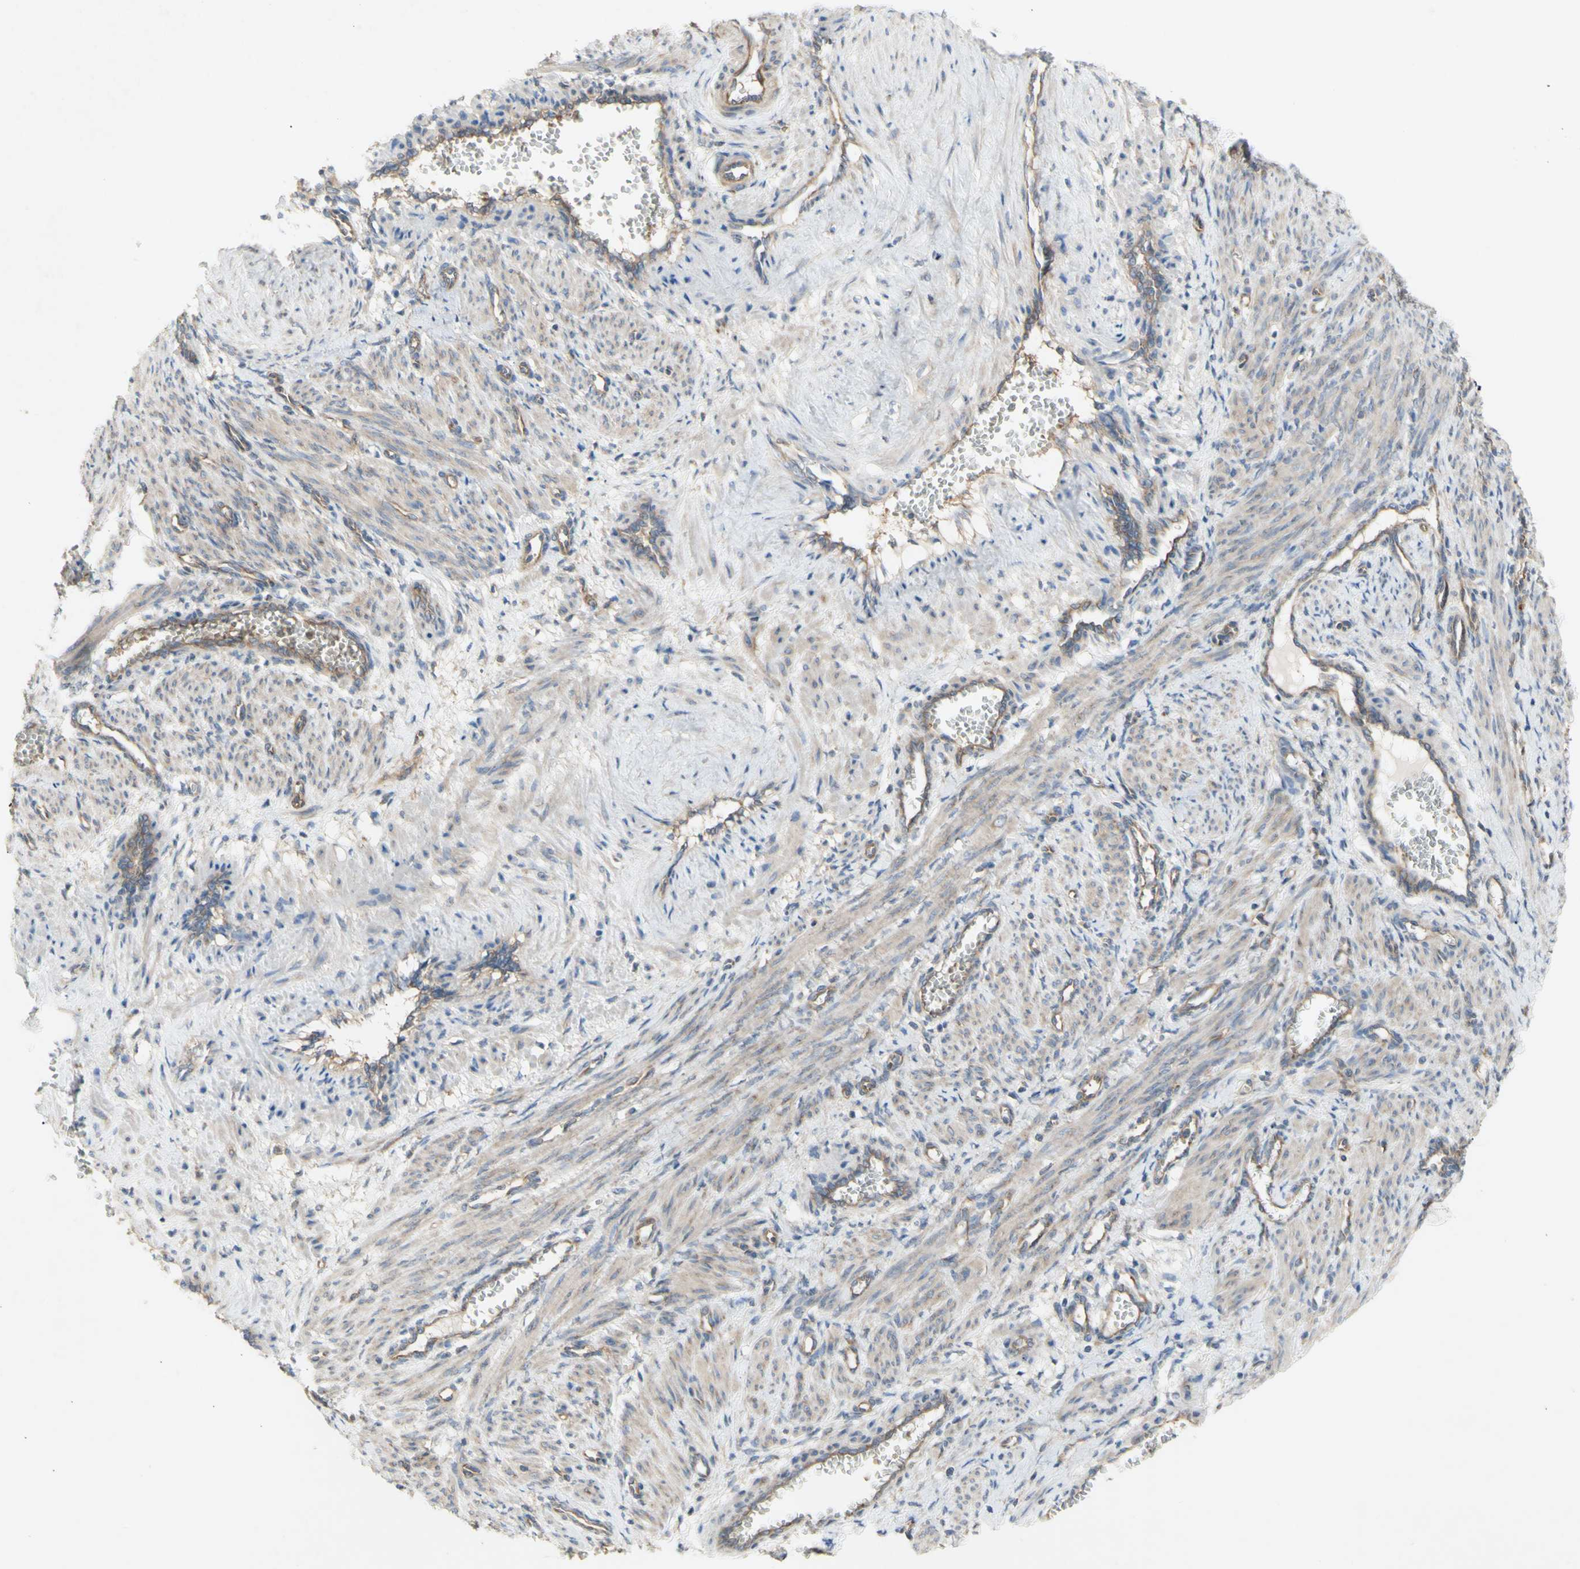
{"staining": {"intensity": "weak", "quantity": "25%-75%", "location": "cytoplasmic/membranous"}, "tissue": "smooth muscle", "cell_type": "Smooth muscle cells", "image_type": "normal", "snomed": [{"axis": "morphology", "description": "Normal tissue, NOS"}, {"axis": "topography", "description": "Endometrium"}], "caption": "A brown stain highlights weak cytoplasmic/membranous staining of a protein in smooth muscle cells of benign smooth muscle. (IHC, brightfield microscopy, high magnification).", "gene": "KLC1", "patient": {"sex": "female", "age": 33}}